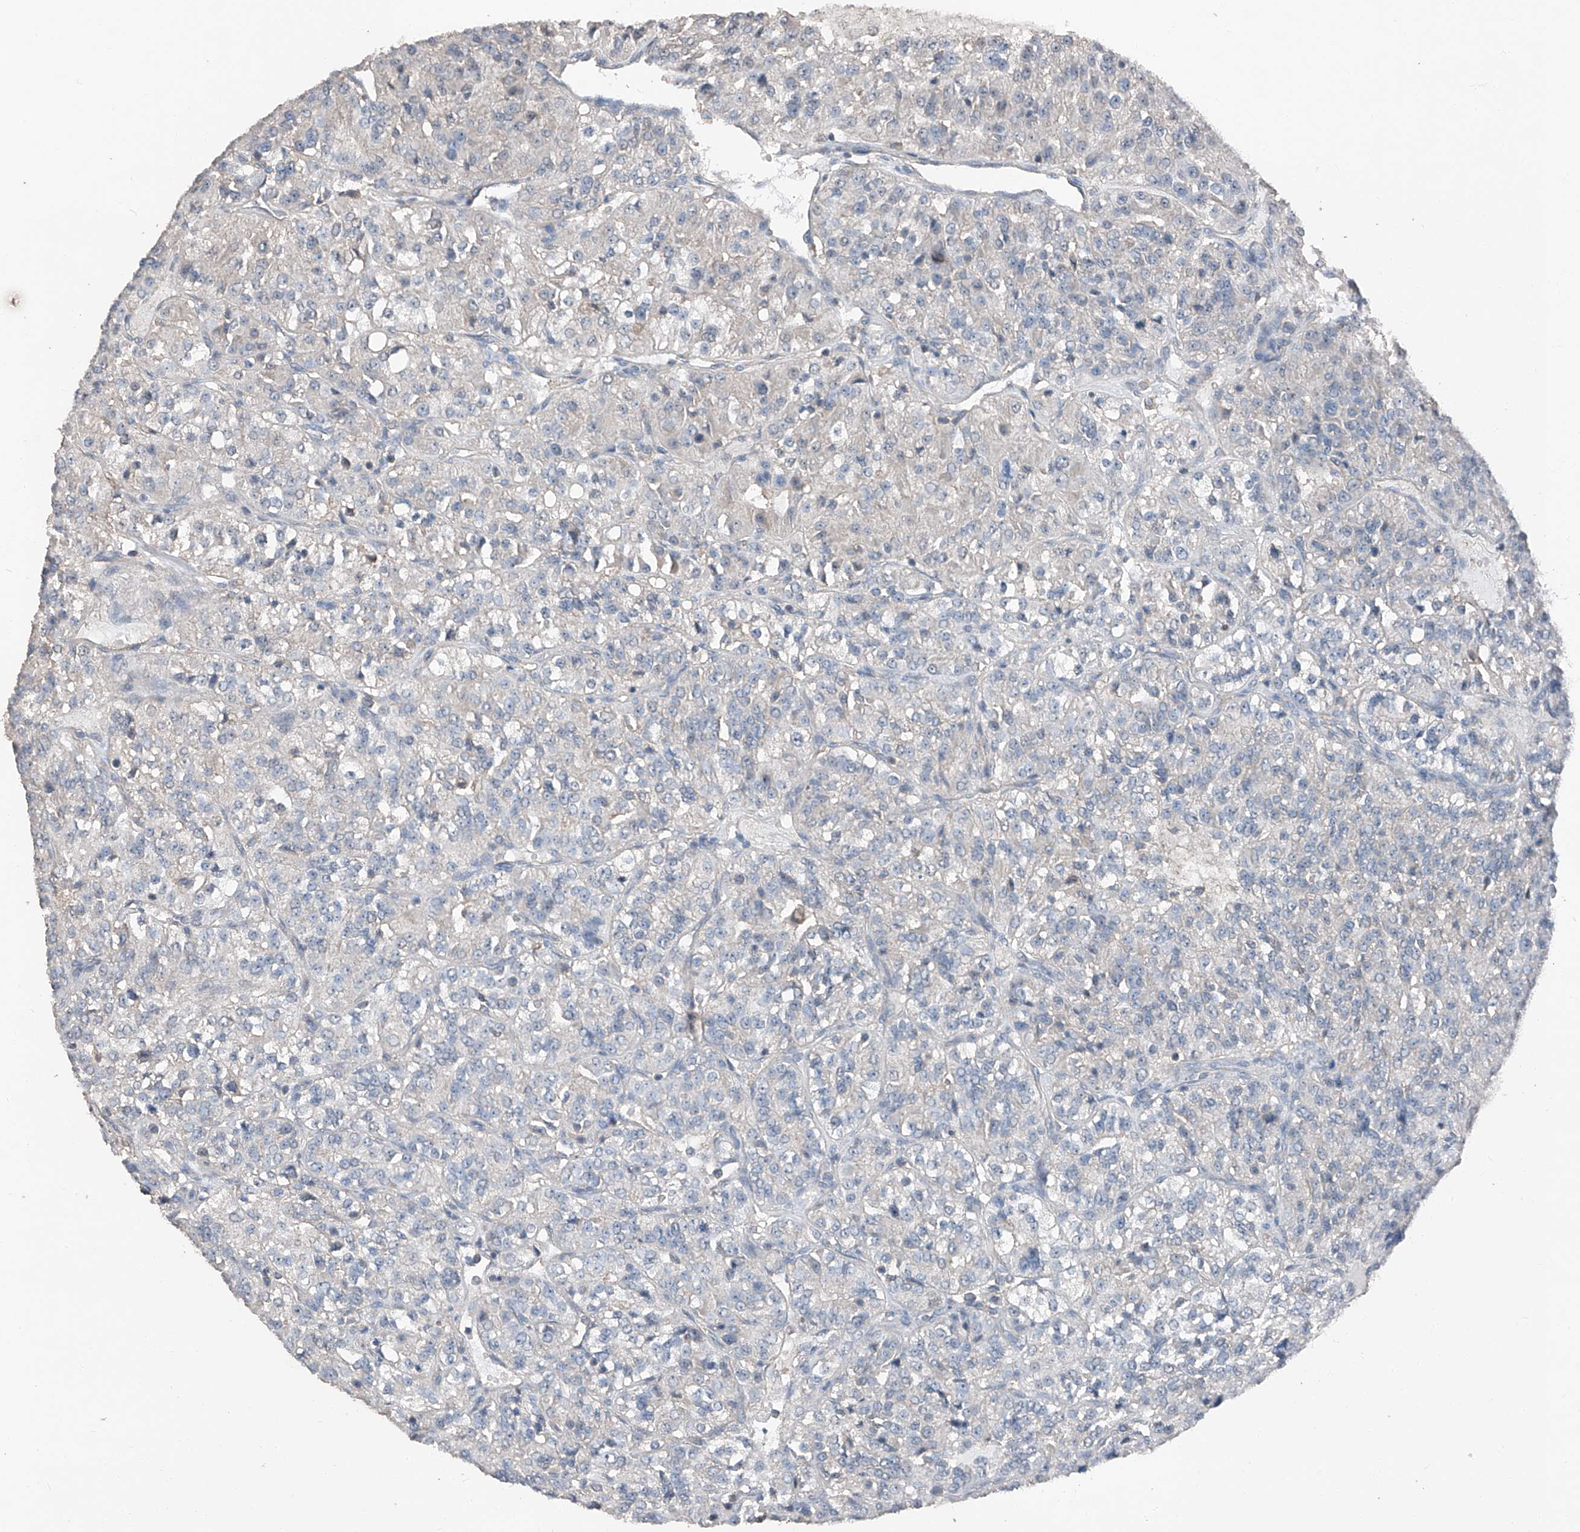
{"staining": {"intensity": "negative", "quantity": "none", "location": "none"}, "tissue": "renal cancer", "cell_type": "Tumor cells", "image_type": "cancer", "snomed": [{"axis": "morphology", "description": "Adenocarcinoma, NOS"}, {"axis": "topography", "description": "Kidney"}], "caption": "Renal adenocarcinoma stained for a protein using IHC shows no expression tumor cells.", "gene": "MAMLD1", "patient": {"sex": "female", "age": 63}}